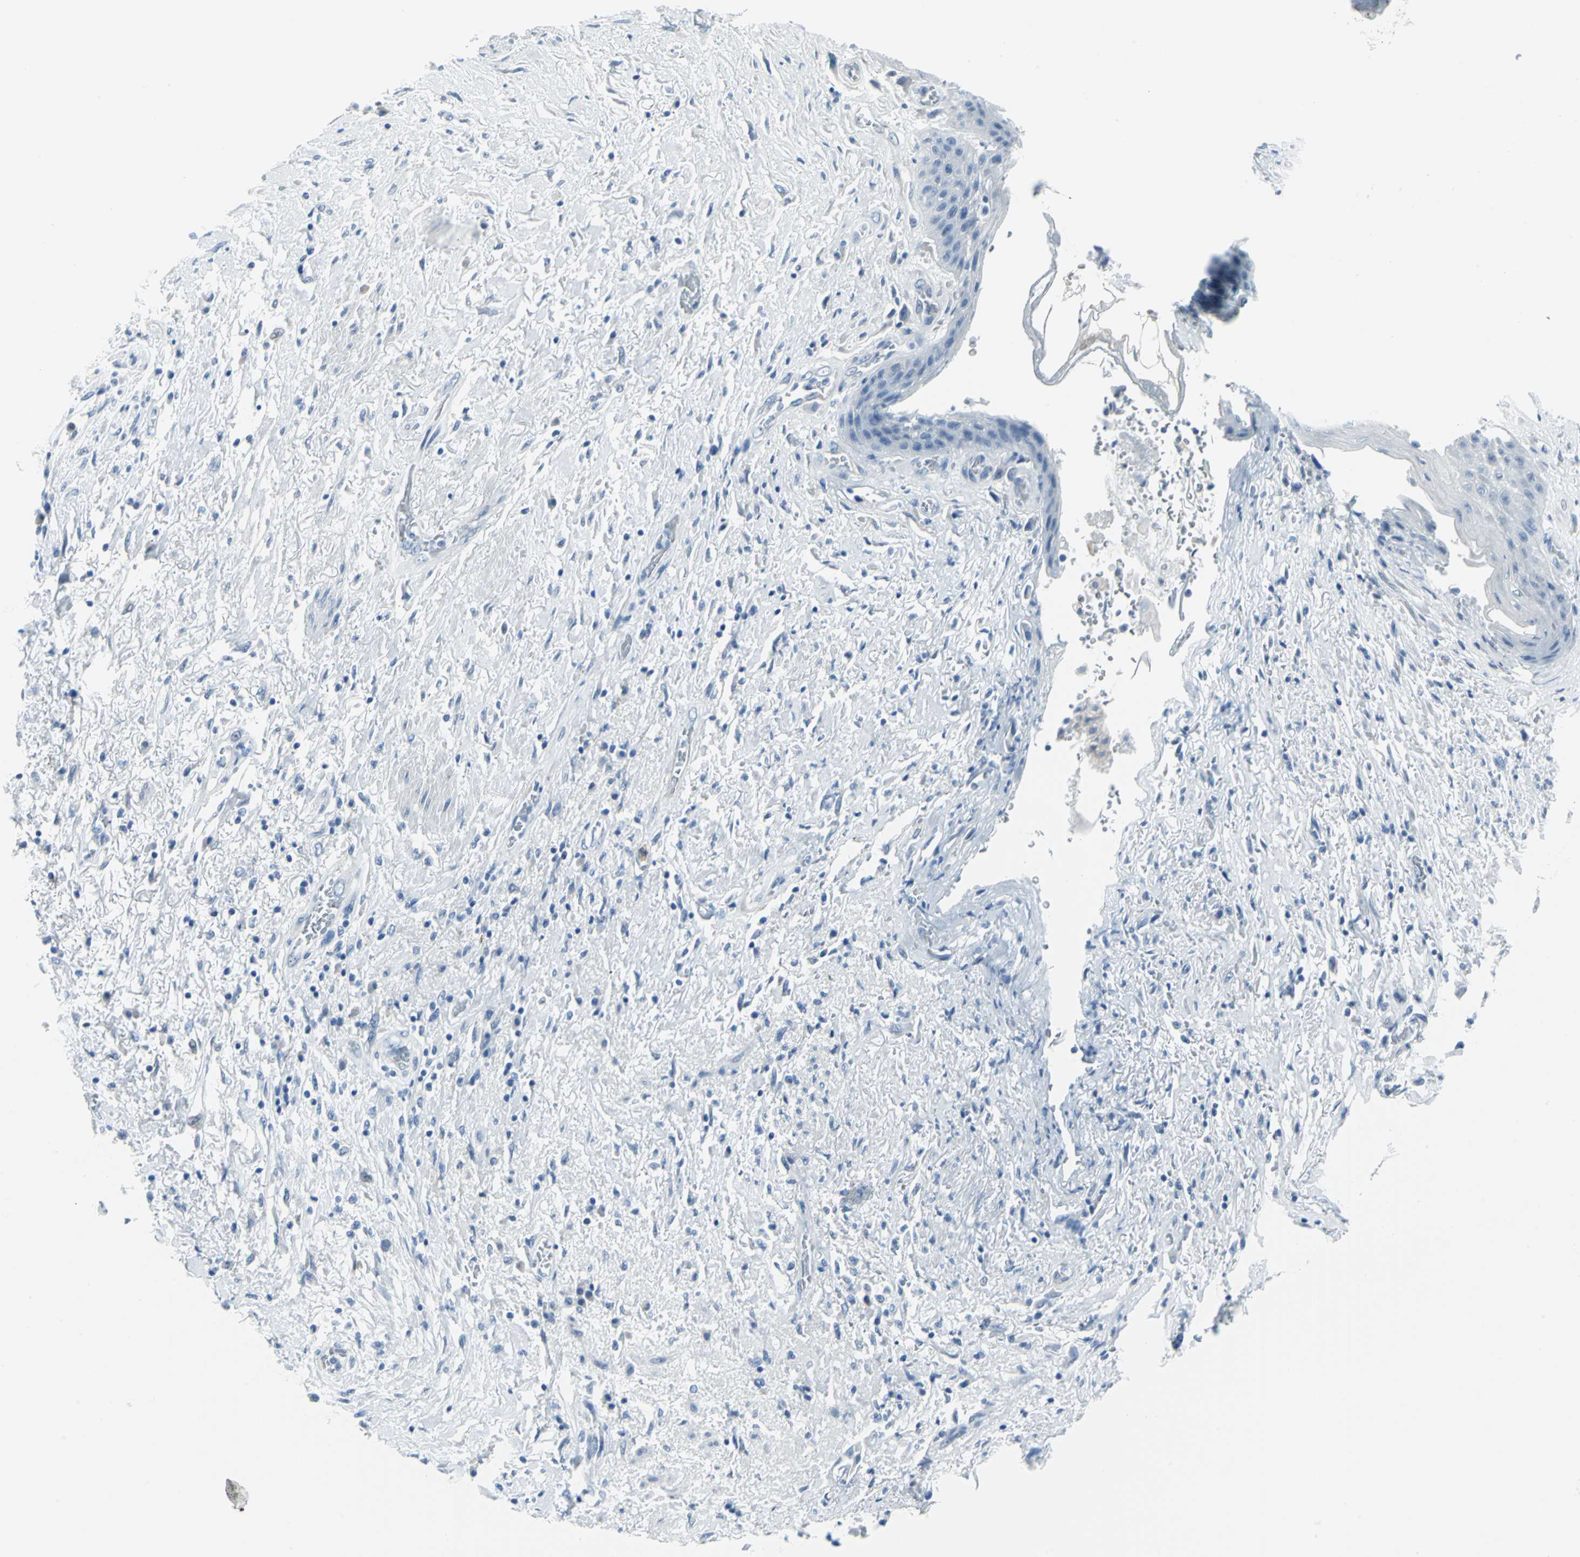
{"staining": {"intensity": "negative", "quantity": "none", "location": "none"}, "tissue": "skin", "cell_type": "Epidermal cells", "image_type": "normal", "snomed": [{"axis": "morphology", "description": "Normal tissue, NOS"}, {"axis": "topography", "description": "Anal"}], "caption": "The immunohistochemistry image has no significant staining in epidermal cells of skin. The staining is performed using DAB brown chromogen with nuclei counter-stained in using hematoxylin.", "gene": "CYB5A", "patient": {"sex": "female", "age": 46}}